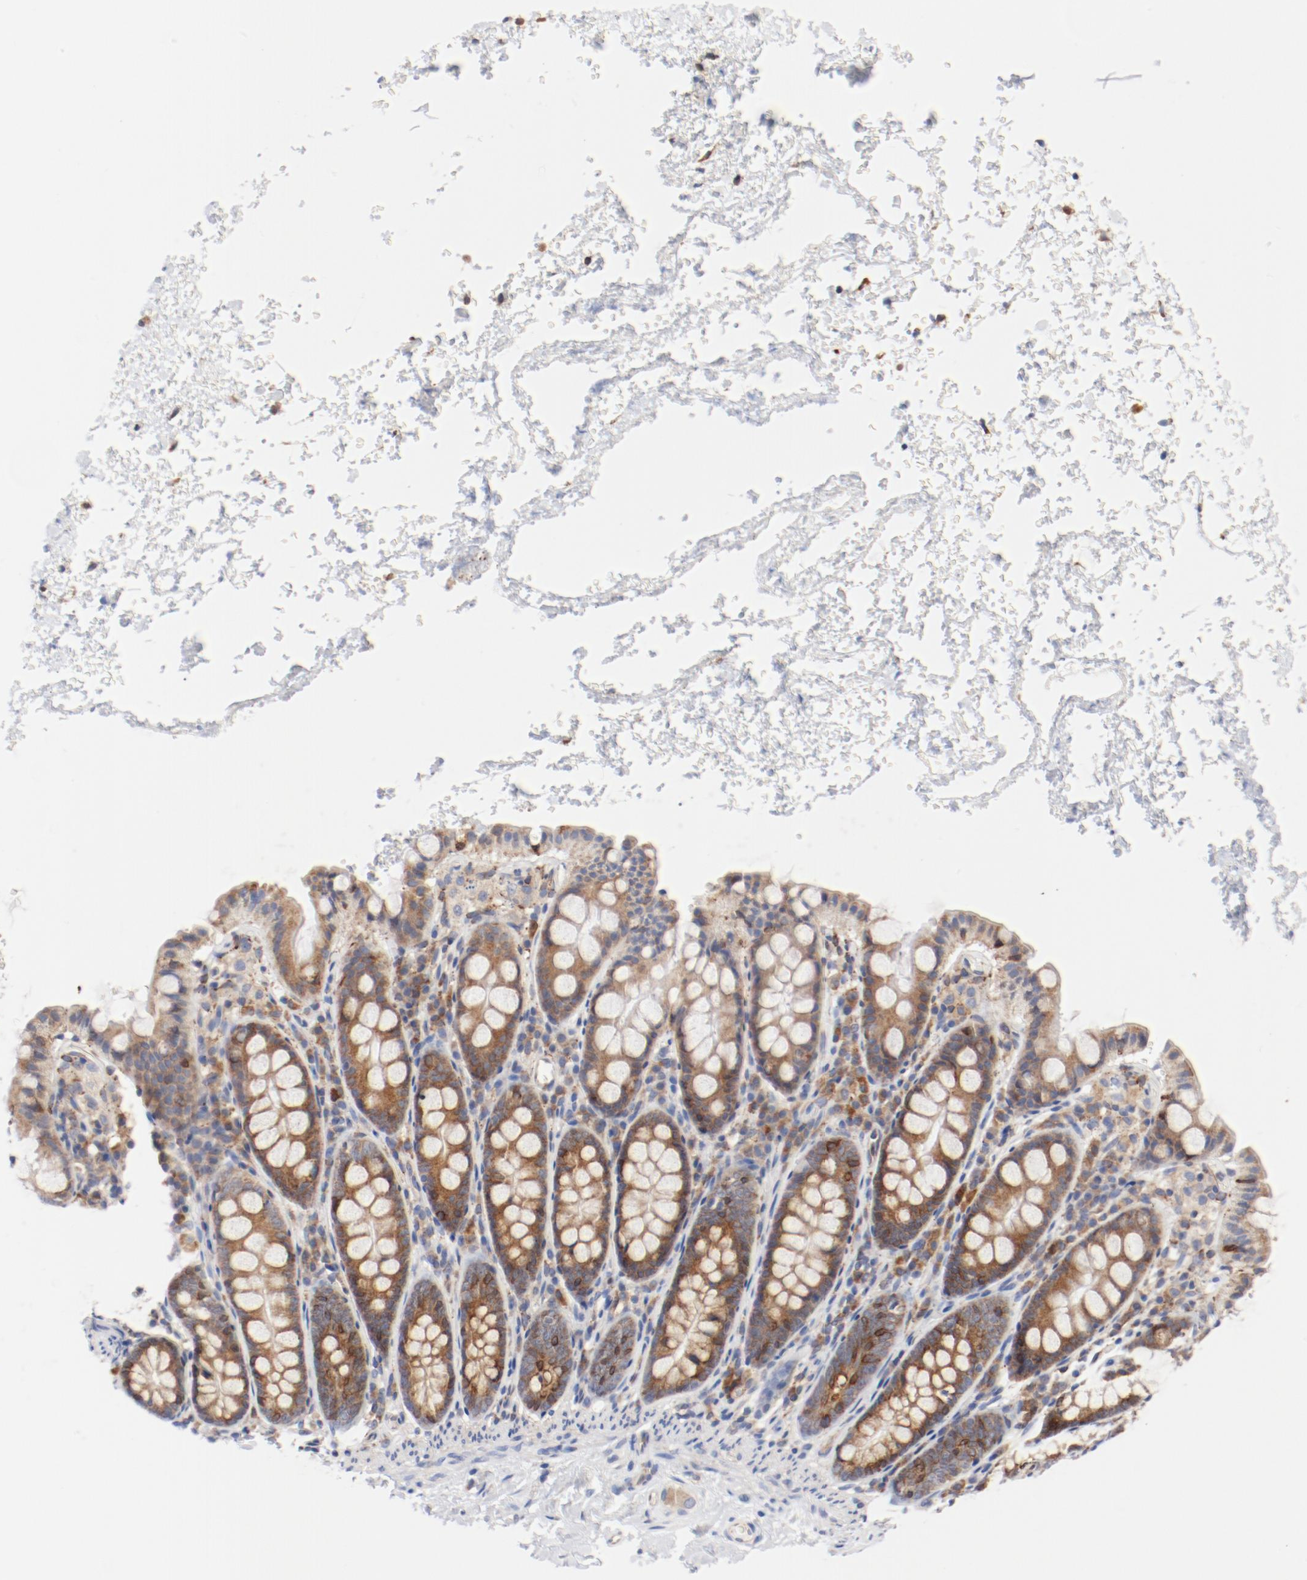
{"staining": {"intensity": "negative", "quantity": "none", "location": "none"}, "tissue": "colon", "cell_type": "Endothelial cells", "image_type": "normal", "snomed": [{"axis": "morphology", "description": "Normal tissue, NOS"}, {"axis": "topography", "description": "Colon"}], "caption": "Immunohistochemistry histopathology image of normal colon: human colon stained with DAB exhibits no significant protein positivity in endothelial cells. (Immunohistochemistry (ihc), brightfield microscopy, high magnification).", "gene": "PDPK1", "patient": {"sex": "female", "age": 61}}